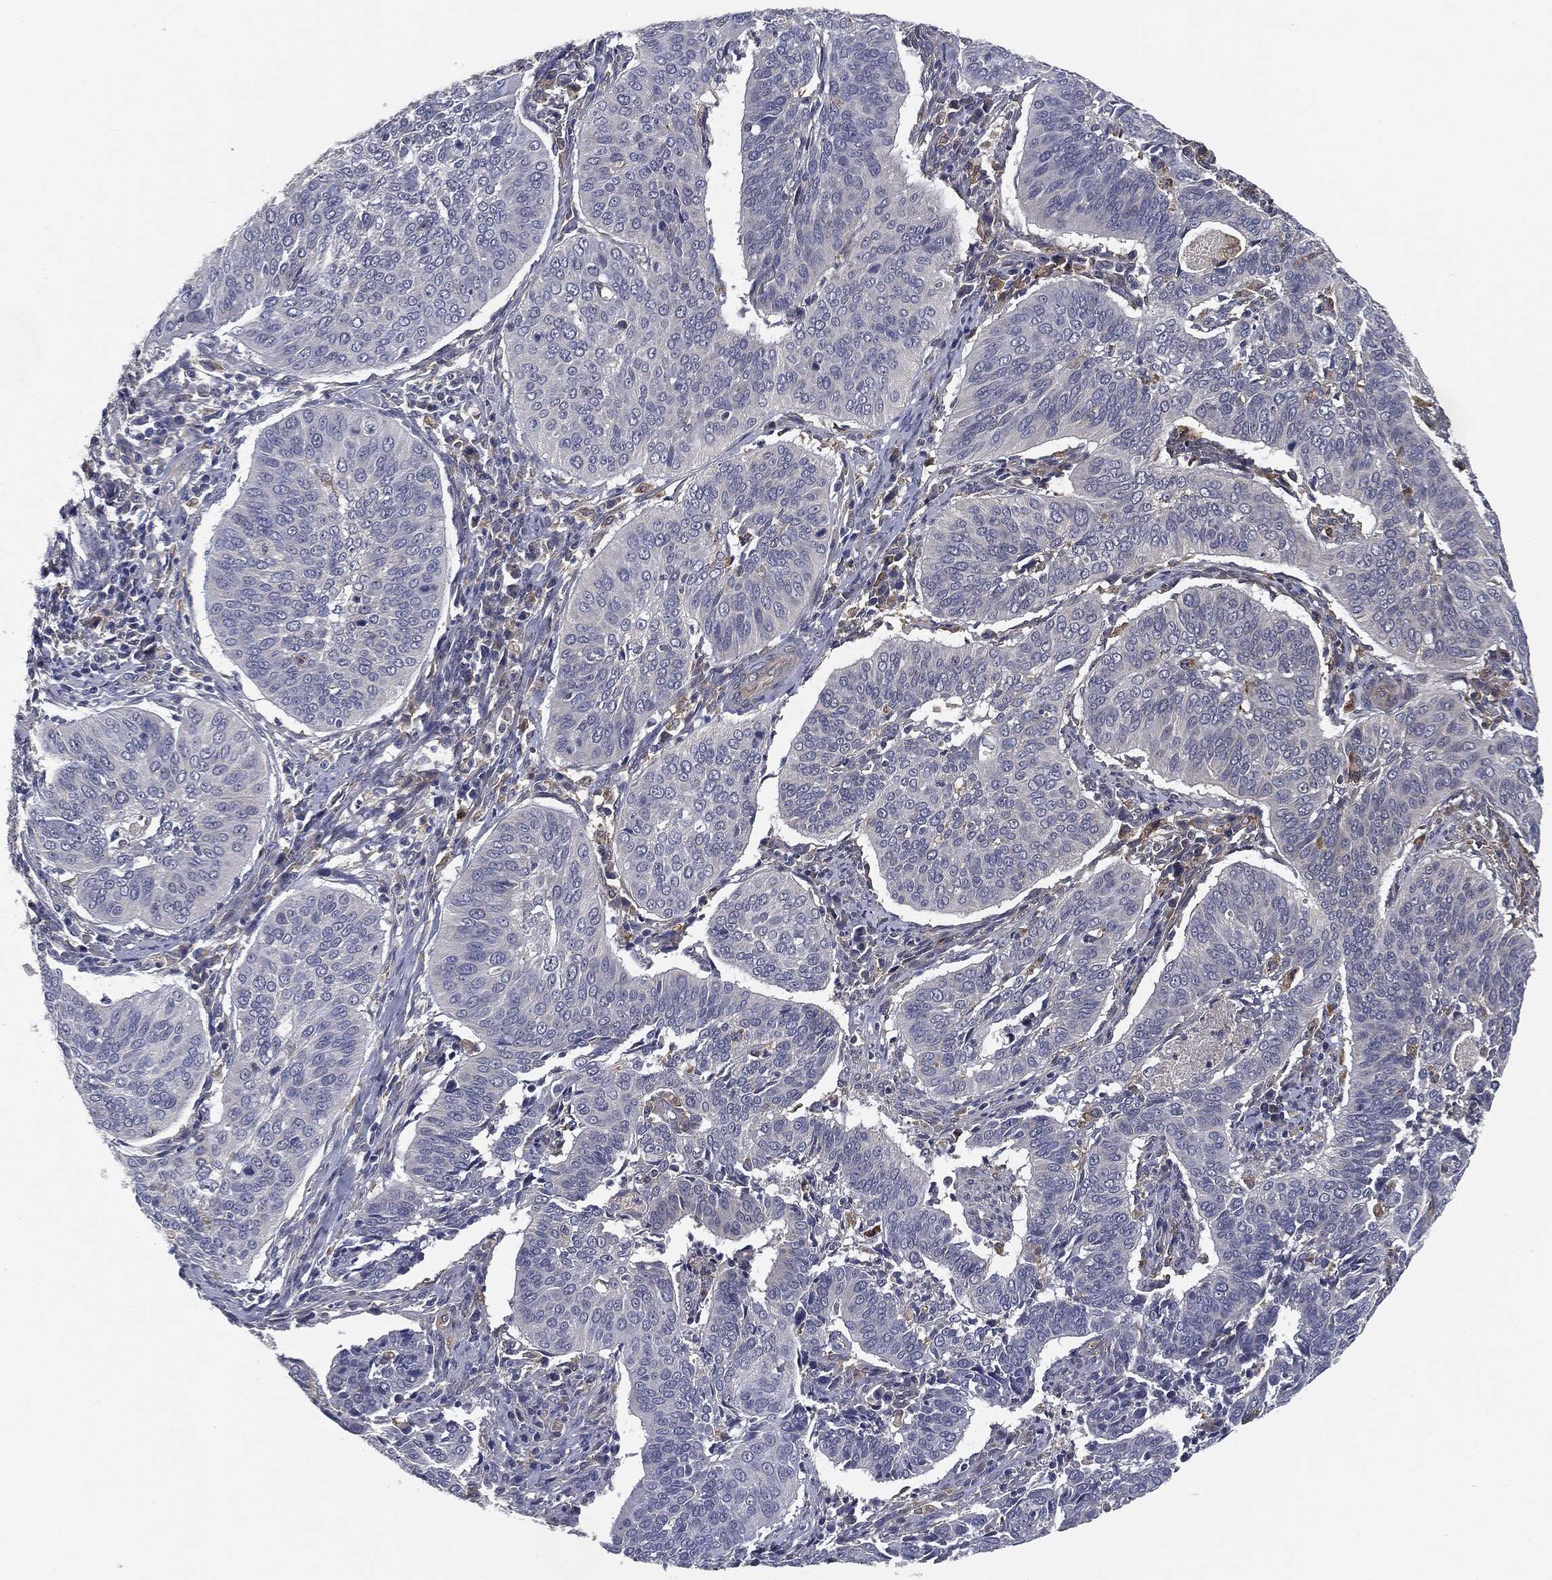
{"staining": {"intensity": "negative", "quantity": "none", "location": "none"}, "tissue": "cervical cancer", "cell_type": "Tumor cells", "image_type": "cancer", "snomed": [{"axis": "morphology", "description": "Normal tissue, NOS"}, {"axis": "morphology", "description": "Squamous cell carcinoma, NOS"}, {"axis": "topography", "description": "Cervix"}], "caption": "This is an immunohistochemistry (IHC) micrograph of cervical cancer. There is no expression in tumor cells.", "gene": "MIER2", "patient": {"sex": "female", "age": 39}}